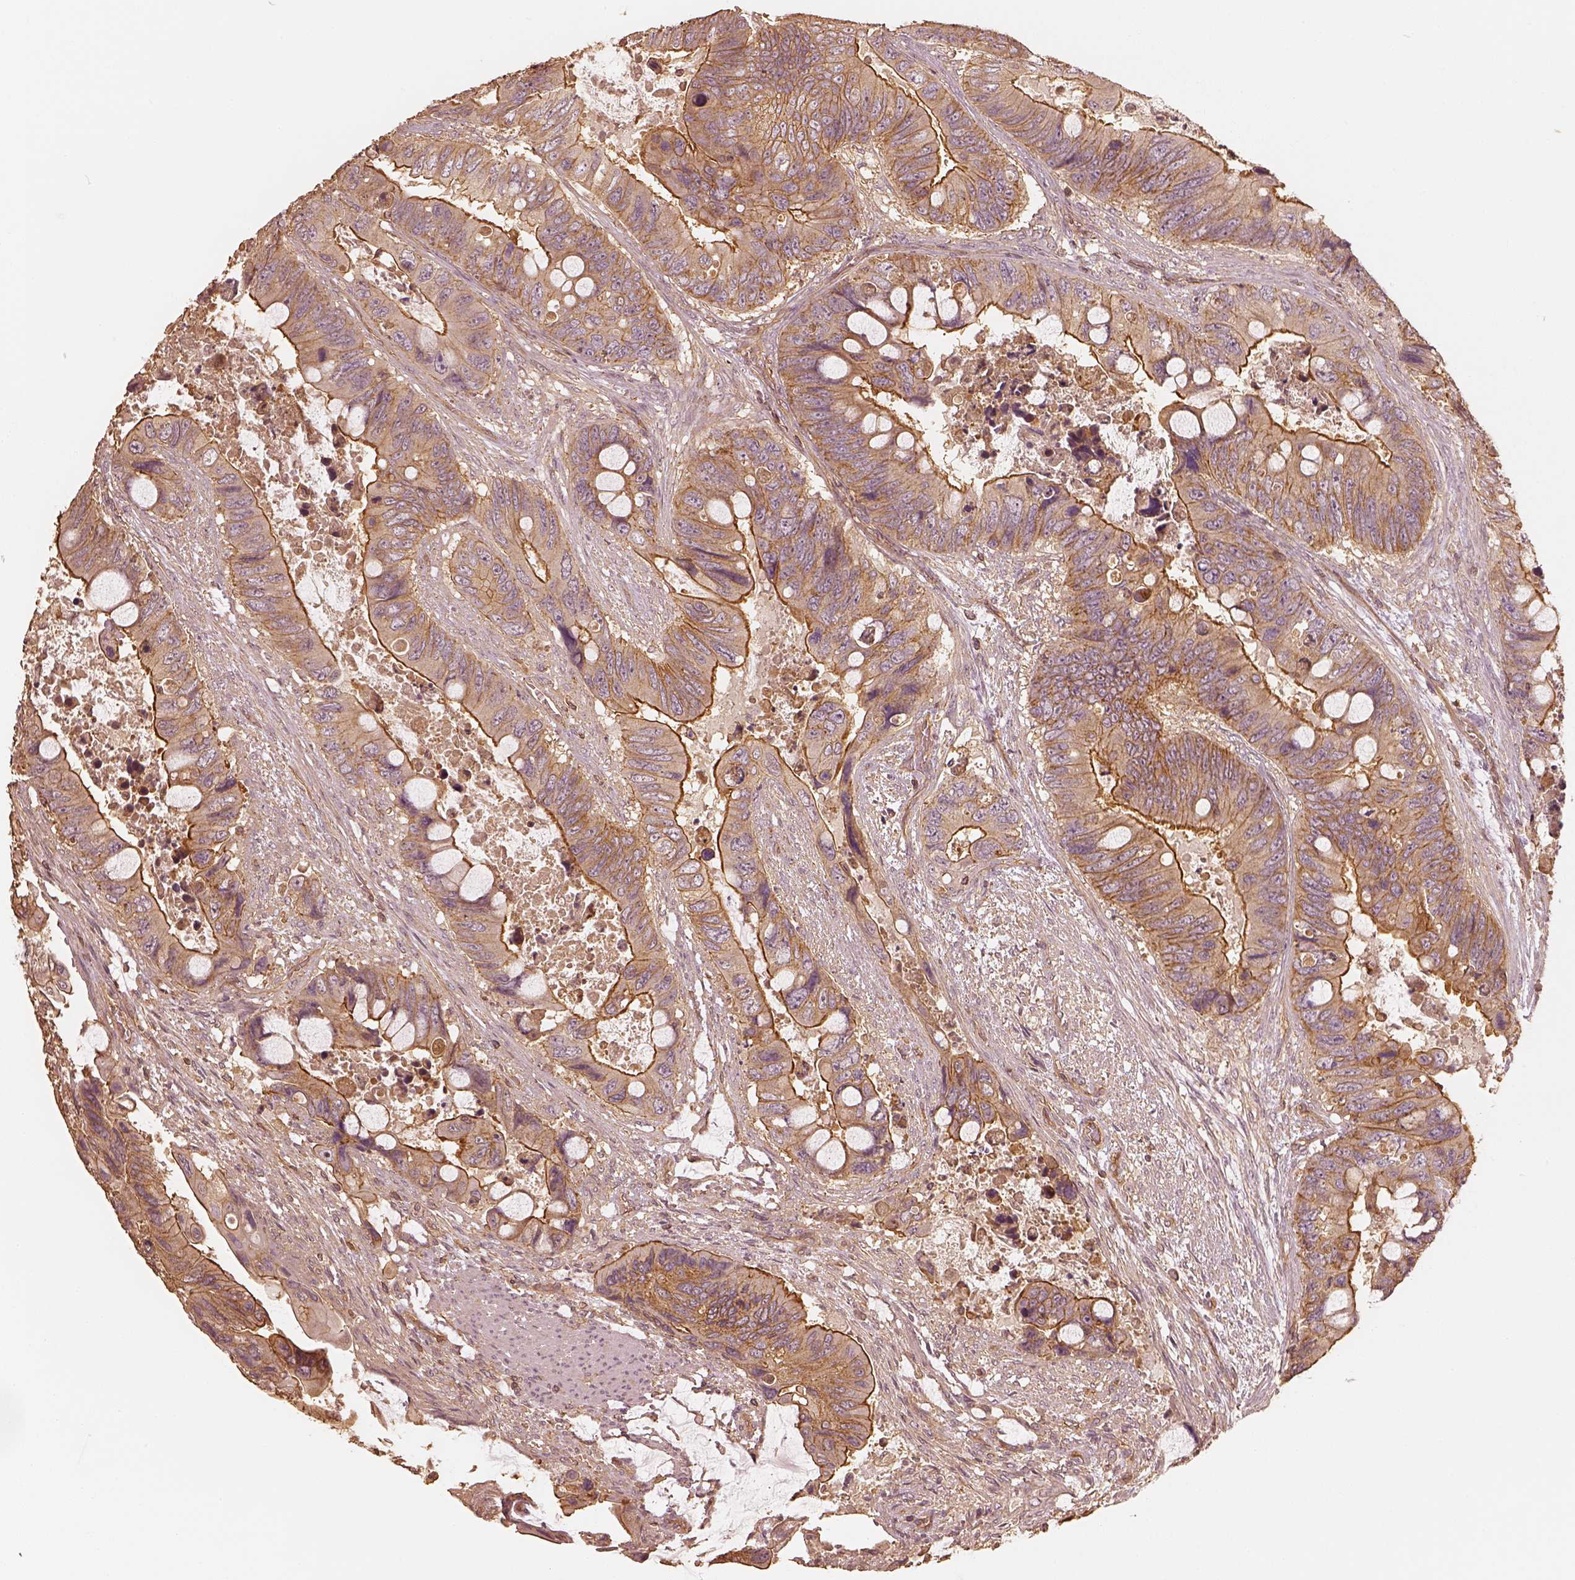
{"staining": {"intensity": "strong", "quantity": "25%-75%", "location": "cytoplasmic/membranous"}, "tissue": "colorectal cancer", "cell_type": "Tumor cells", "image_type": "cancer", "snomed": [{"axis": "morphology", "description": "Adenocarcinoma, NOS"}, {"axis": "topography", "description": "Rectum"}], "caption": "Immunohistochemistry (IHC) image of neoplastic tissue: human adenocarcinoma (colorectal) stained using IHC demonstrates high levels of strong protein expression localized specifically in the cytoplasmic/membranous of tumor cells, appearing as a cytoplasmic/membranous brown color.", "gene": "WDR7", "patient": {"sex": "male", "age": 63}}